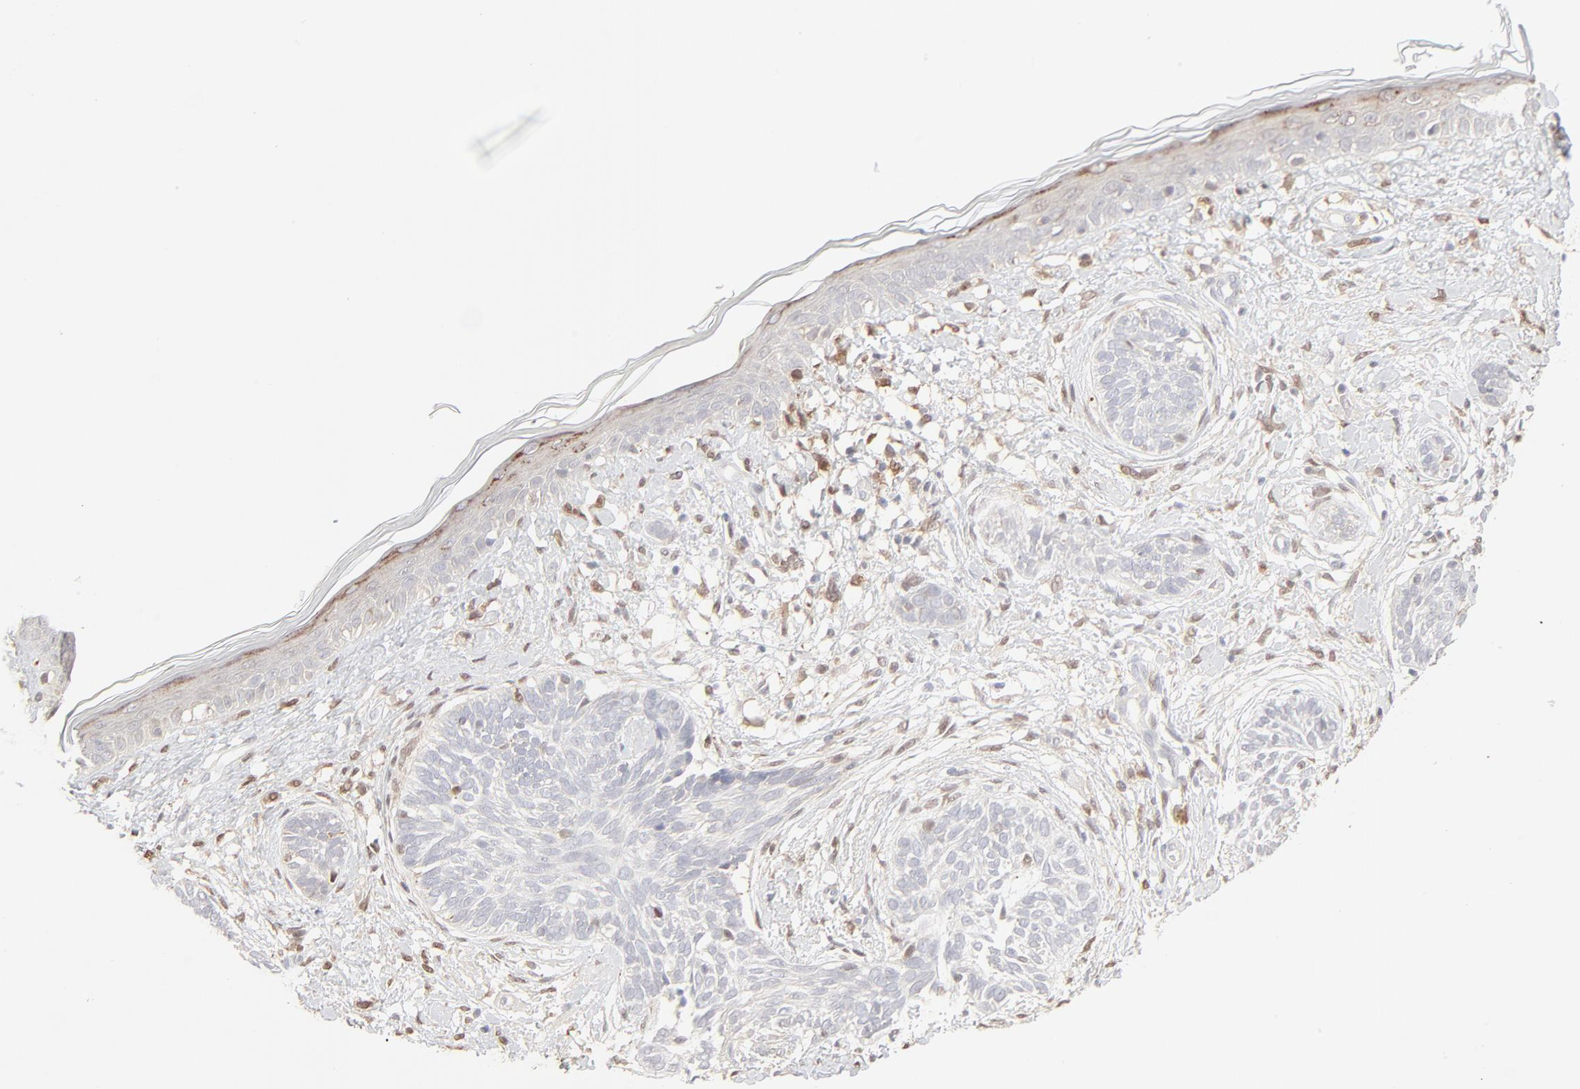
{"staining": {"intensity": "negative", "quantity": "none", "location": "none"}, "tissue": "skin cancer", "cell_type": "Tumor cells", "image_type": "cancer", "snomed": [{"axis": "morphology", "description": "Normal tissue, NOS"}, {"axis": "morphology", "description": "Basal cell carcinoma"}, {"axis": "topography", "description": "Skin"}], "caption": "IHC image of human basal cell carcinoma (skin) stained for a protein (brown), which reveals no staining in tumor cells.", "gene": "LGALS2", "patient": {"sex": "male", "age": 63}}